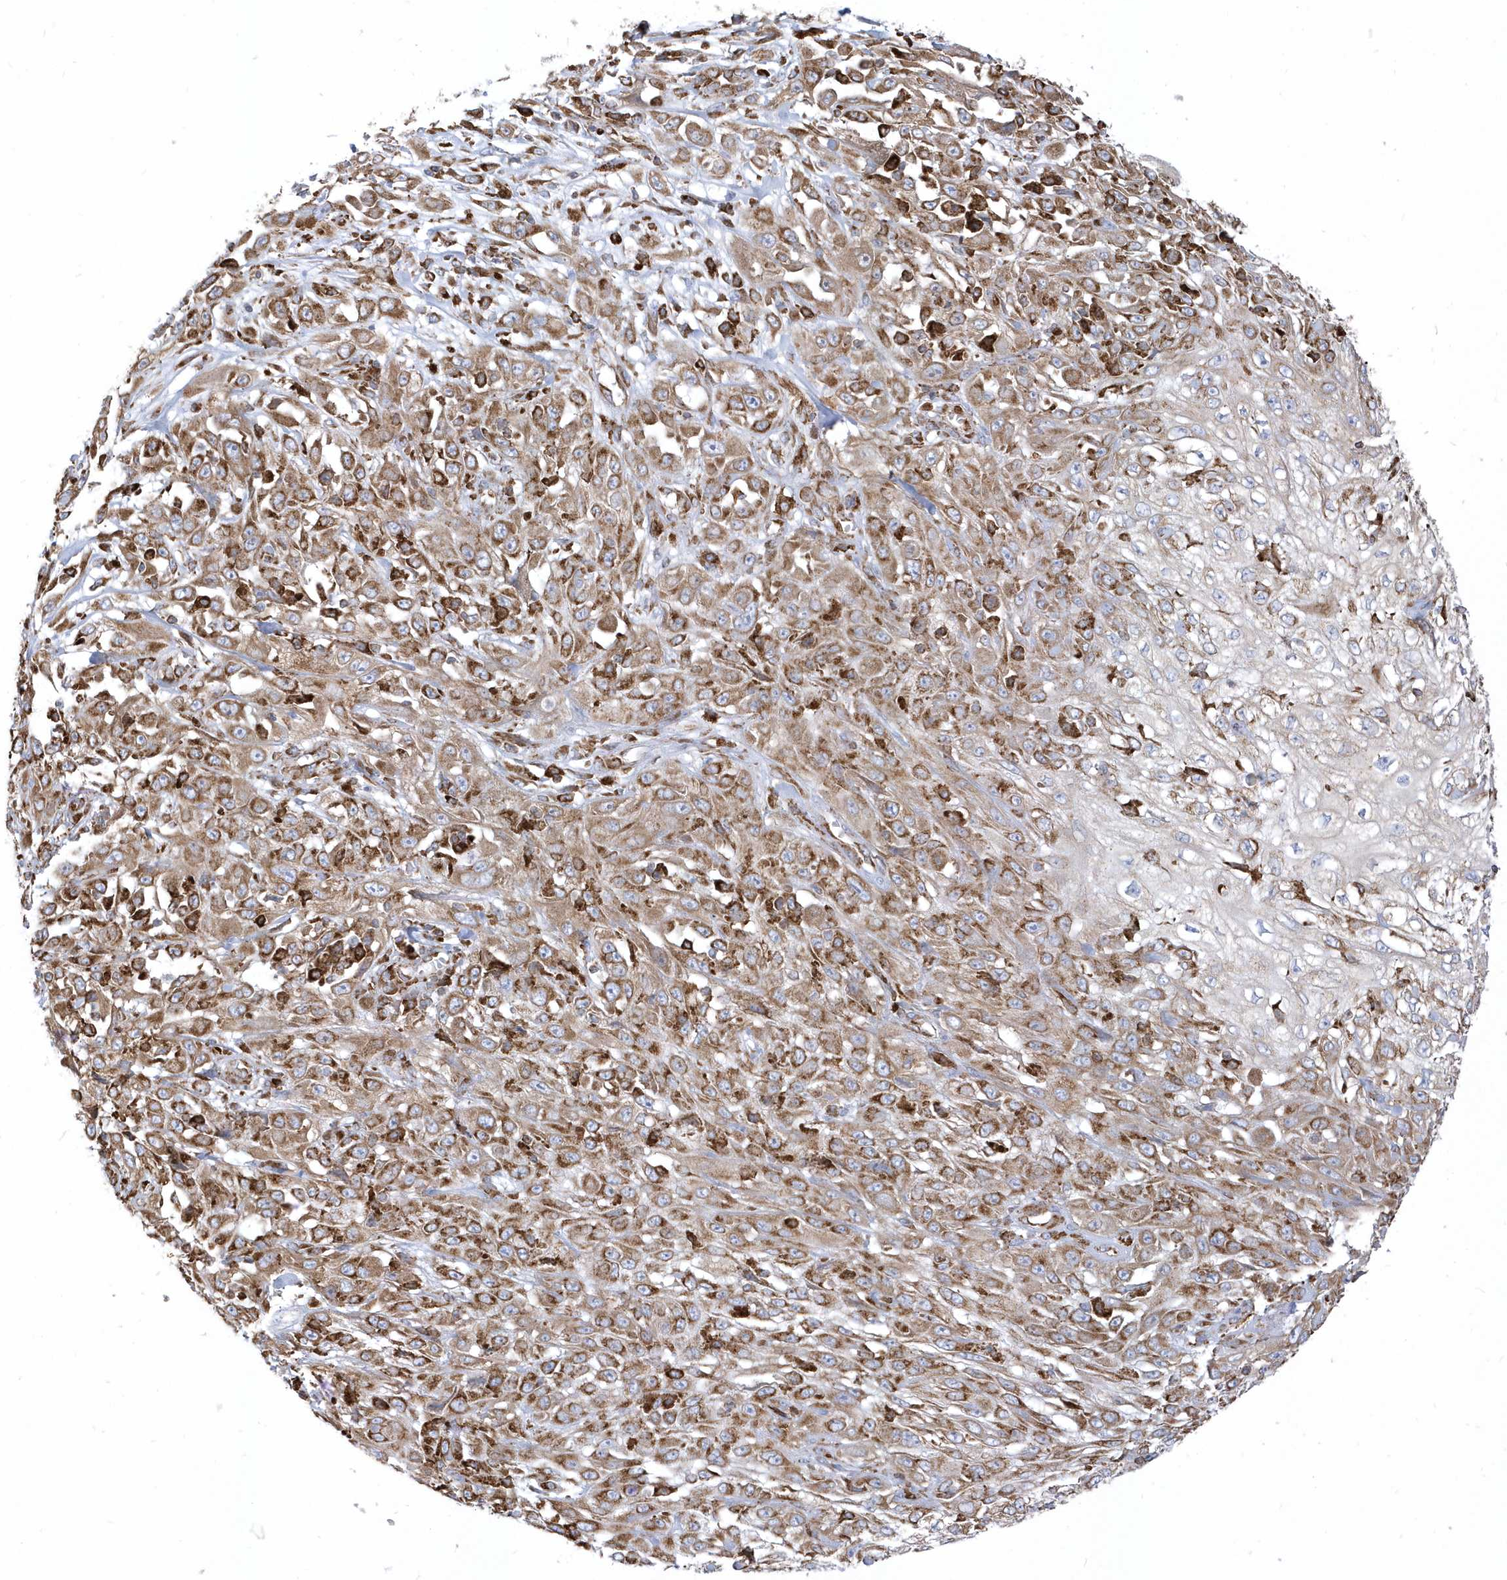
{"staining": {"intensity": "moderate", "quantity": ">75%", "location": "cytoplasmic/membranous"}, "tissue": "skin cancer", "cell_type": "Tumor cells", "image_type": "cancer", "snomed": [{"axis": "morphology", "description": "Squamous cell carcinoma, NOS"}, {"axis": "morphology", "description": "Squamous cell carcinoma, metastatic, NOS"}, {"axis": "topography", "description": "Skin"}, {"axis": "topography", "description": "Lymph node"}], "caption": "Tumor cells reveal medium levels of moderate cytoplasmic/membranous staining in approximately >75% of cells in human skin cancer (squamous cell carcinoma).", "gene": "PDIA6", "patient": {"sex": "male", "age": 75}}